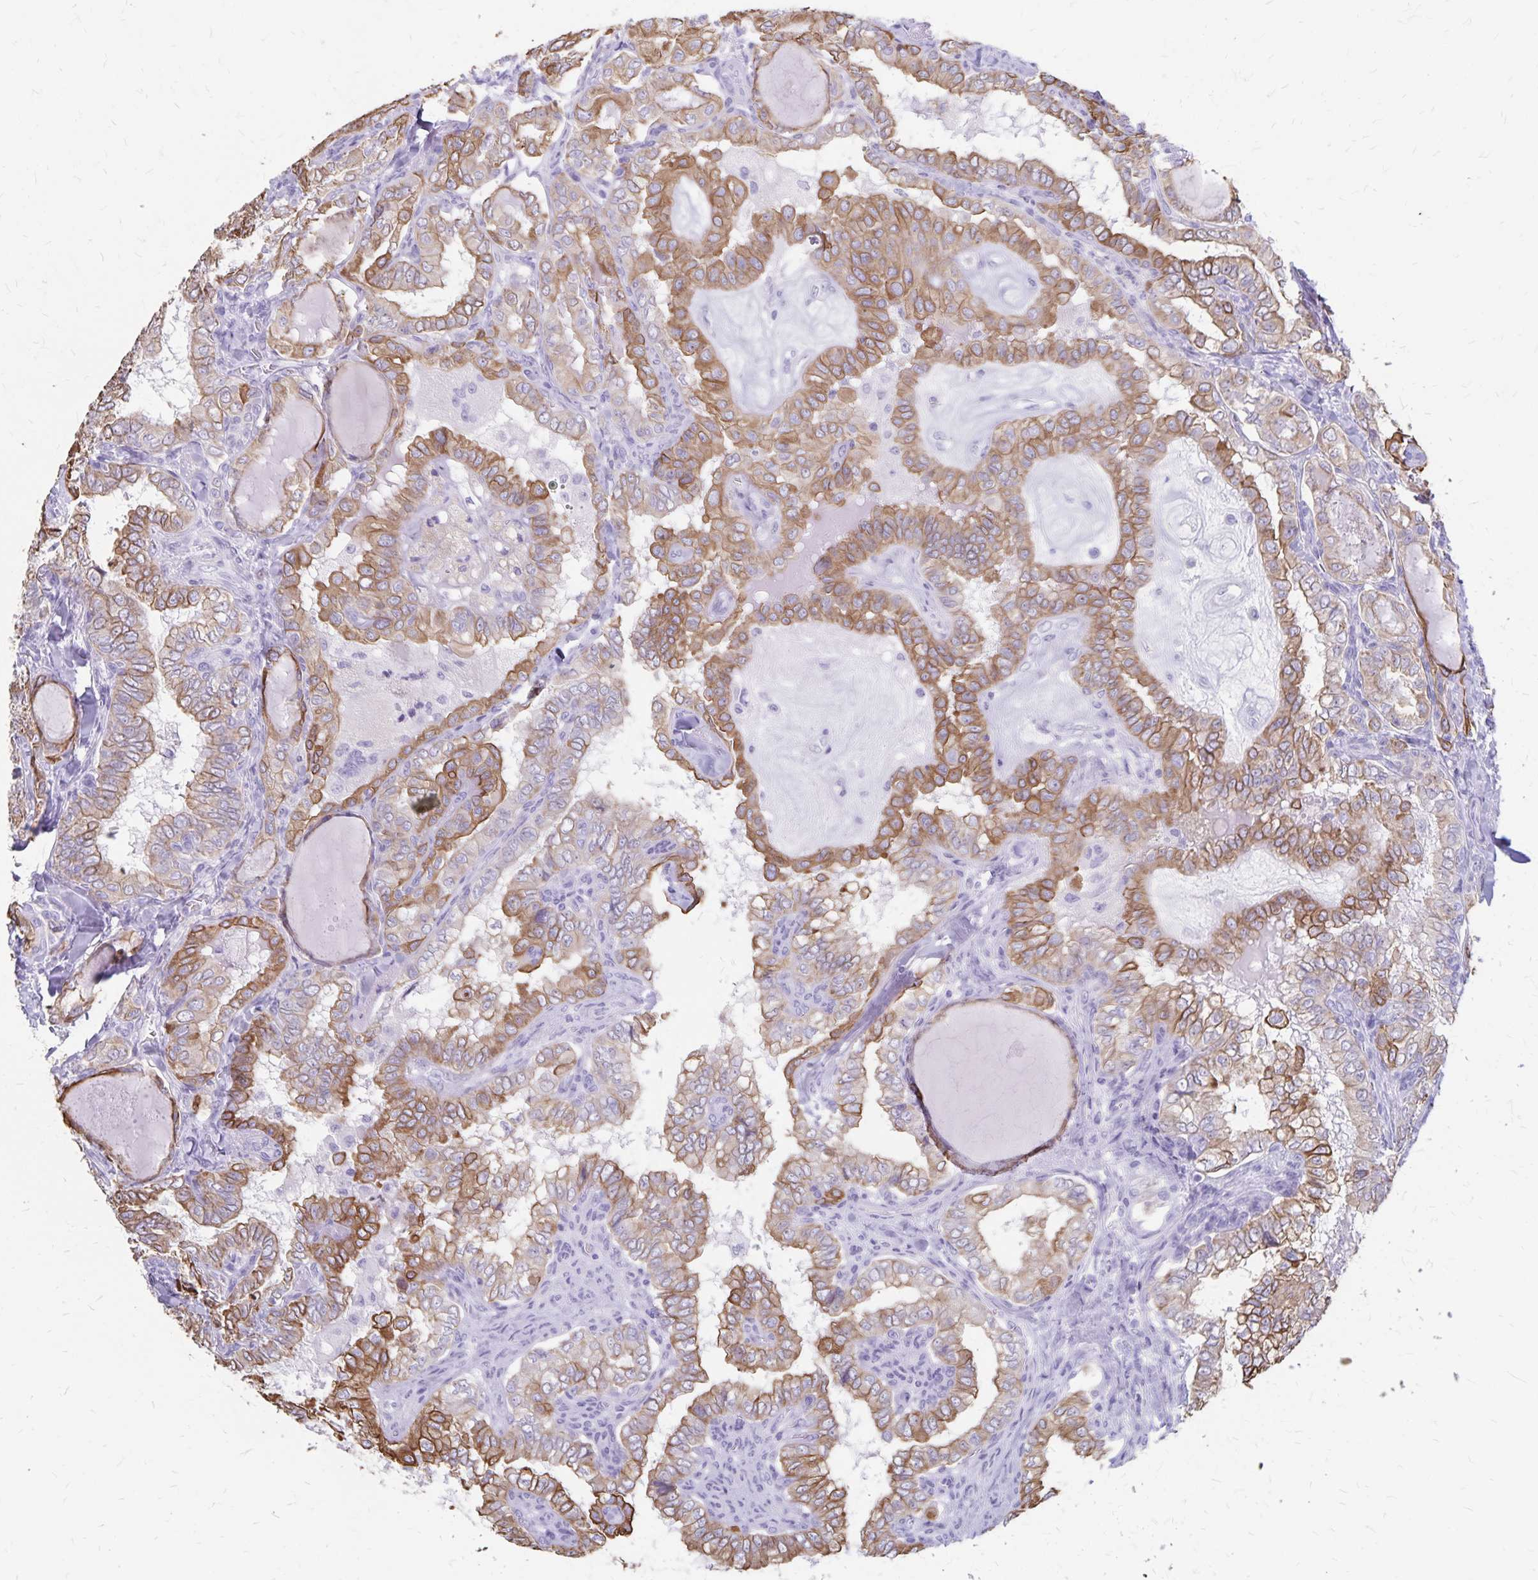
{"staining": {"intensity": "moderate", "quantity": "25%-75%", "location": "cytoplasmic/membranous"}, "tissue": "thyroid cancer", "cell_type": "Tumor cells", "image_type": "cancer", "snomed": [{"axis": "morphology", "description": "Papillary adenocarcinoma, NOS"}, {"axis": "topography", "description": "Thyroid gland"}], "caption": "There is medium levels of moderate cytoplasmic/membranous staining in tumor cells of thyroid cancer (papillary adenocarcinoma), as demonstrated by immunohistochemical staining (brown color).", "gene": "GPBAR1", "patient": {"sex": "female", "age": 75}}